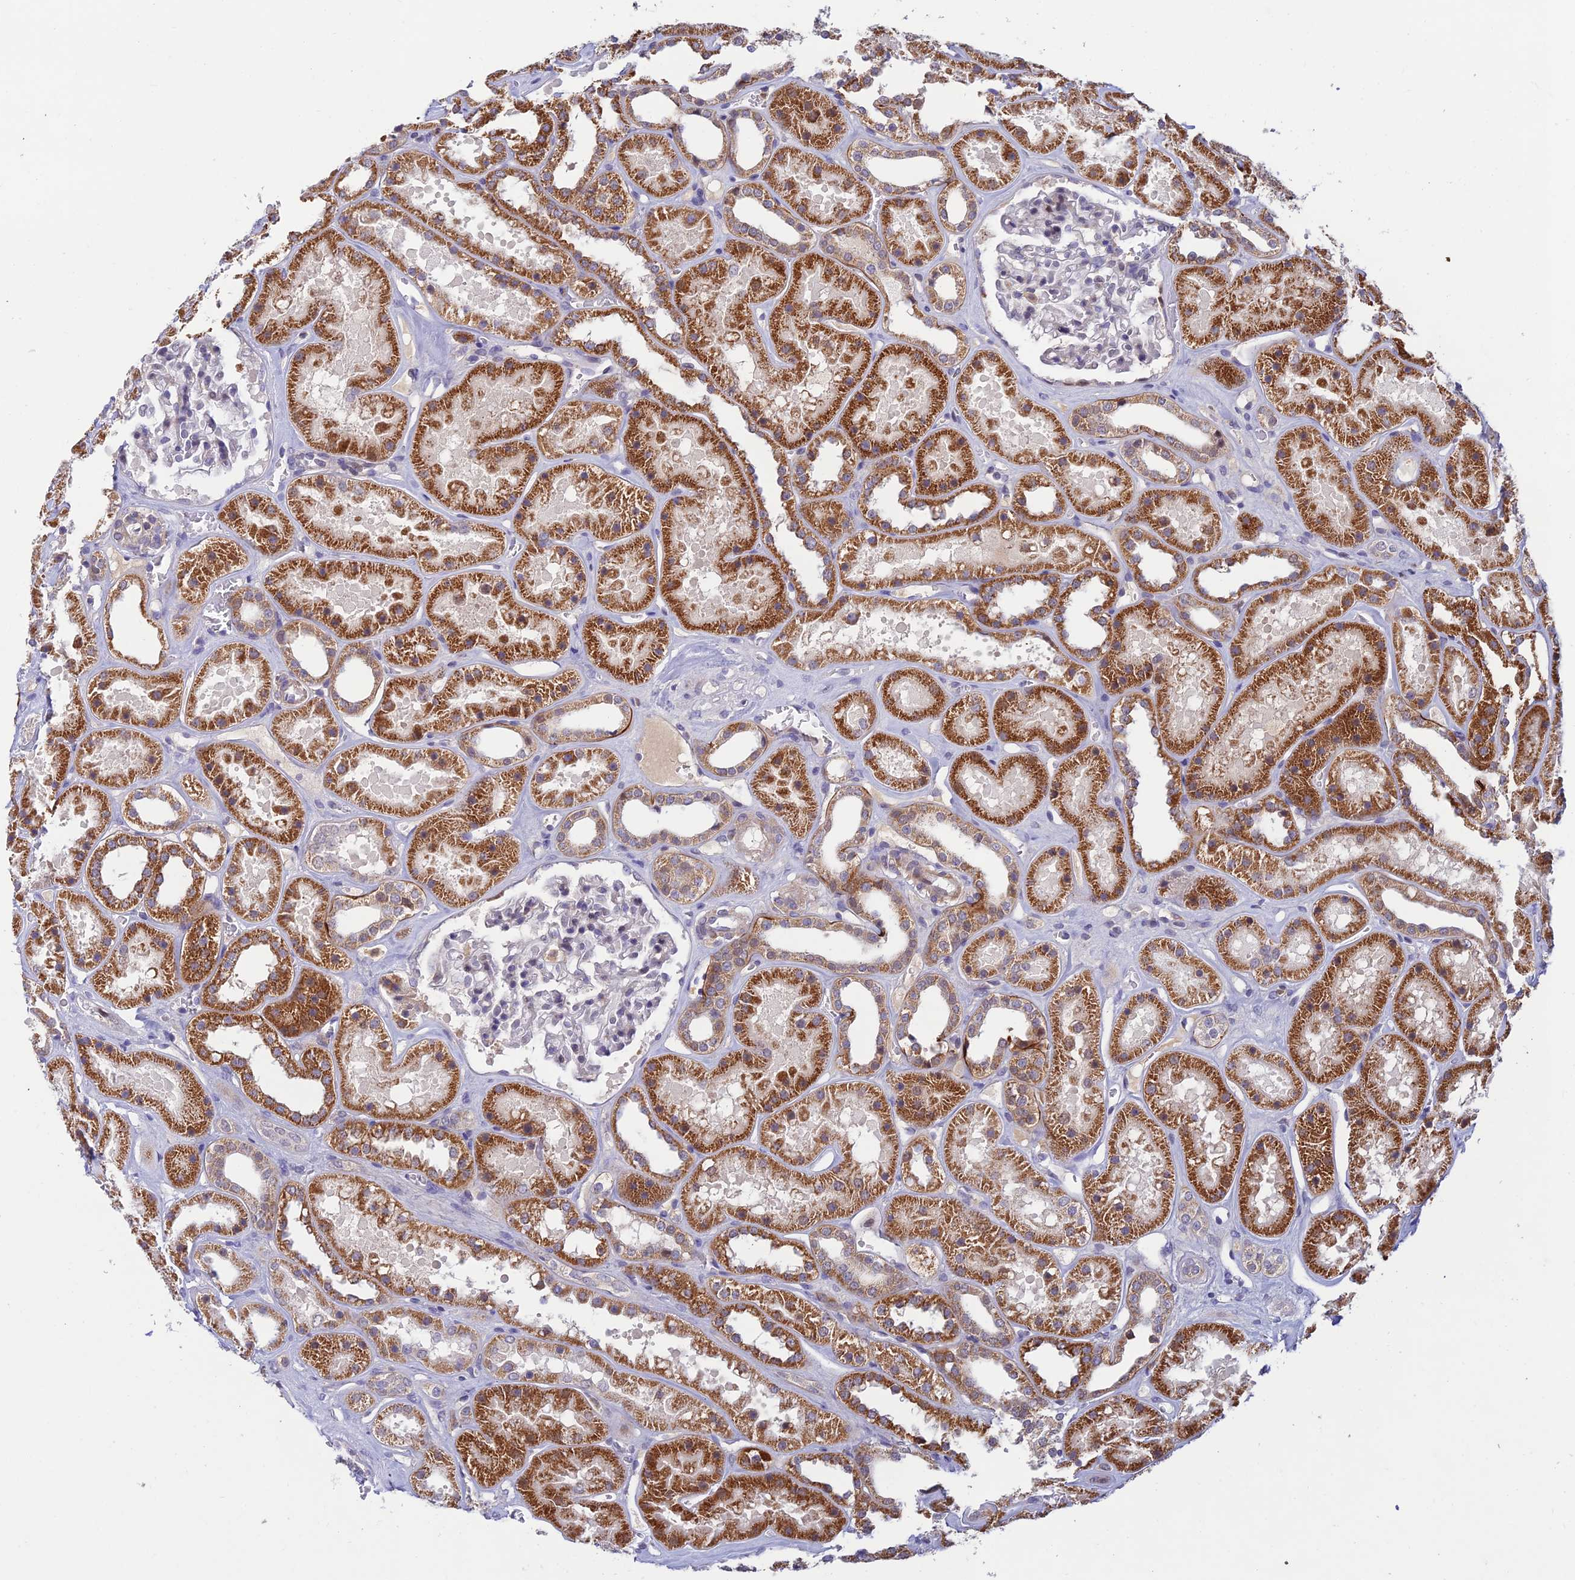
{"staining": {"intensity": "negative", "quantity": "none", "location": "none"}, "tissue": "kidney", "cell_type": "Cells in glomeruli", "image_type": "normal", "snomed": [{"axis": "morphology", "description": "Normal tissue, NOS"}, {"axis": "topography", "description": "Kidney"}], "caption": "High power microscopy photomicrograph of an immunohistochemistry (IHC) micrograph of unremarkable kidney, revealing no significant expression in cells in glomeruli. The staining was performed using DAB (3,3'-diaminobenzidine) to visualize the protein expression in brown, while the nuclei were stained in blue with hematoxylin (Magnification: 20x).", "gene": "FASTKD5", "patient": {"sex": "female", "age": 41}}